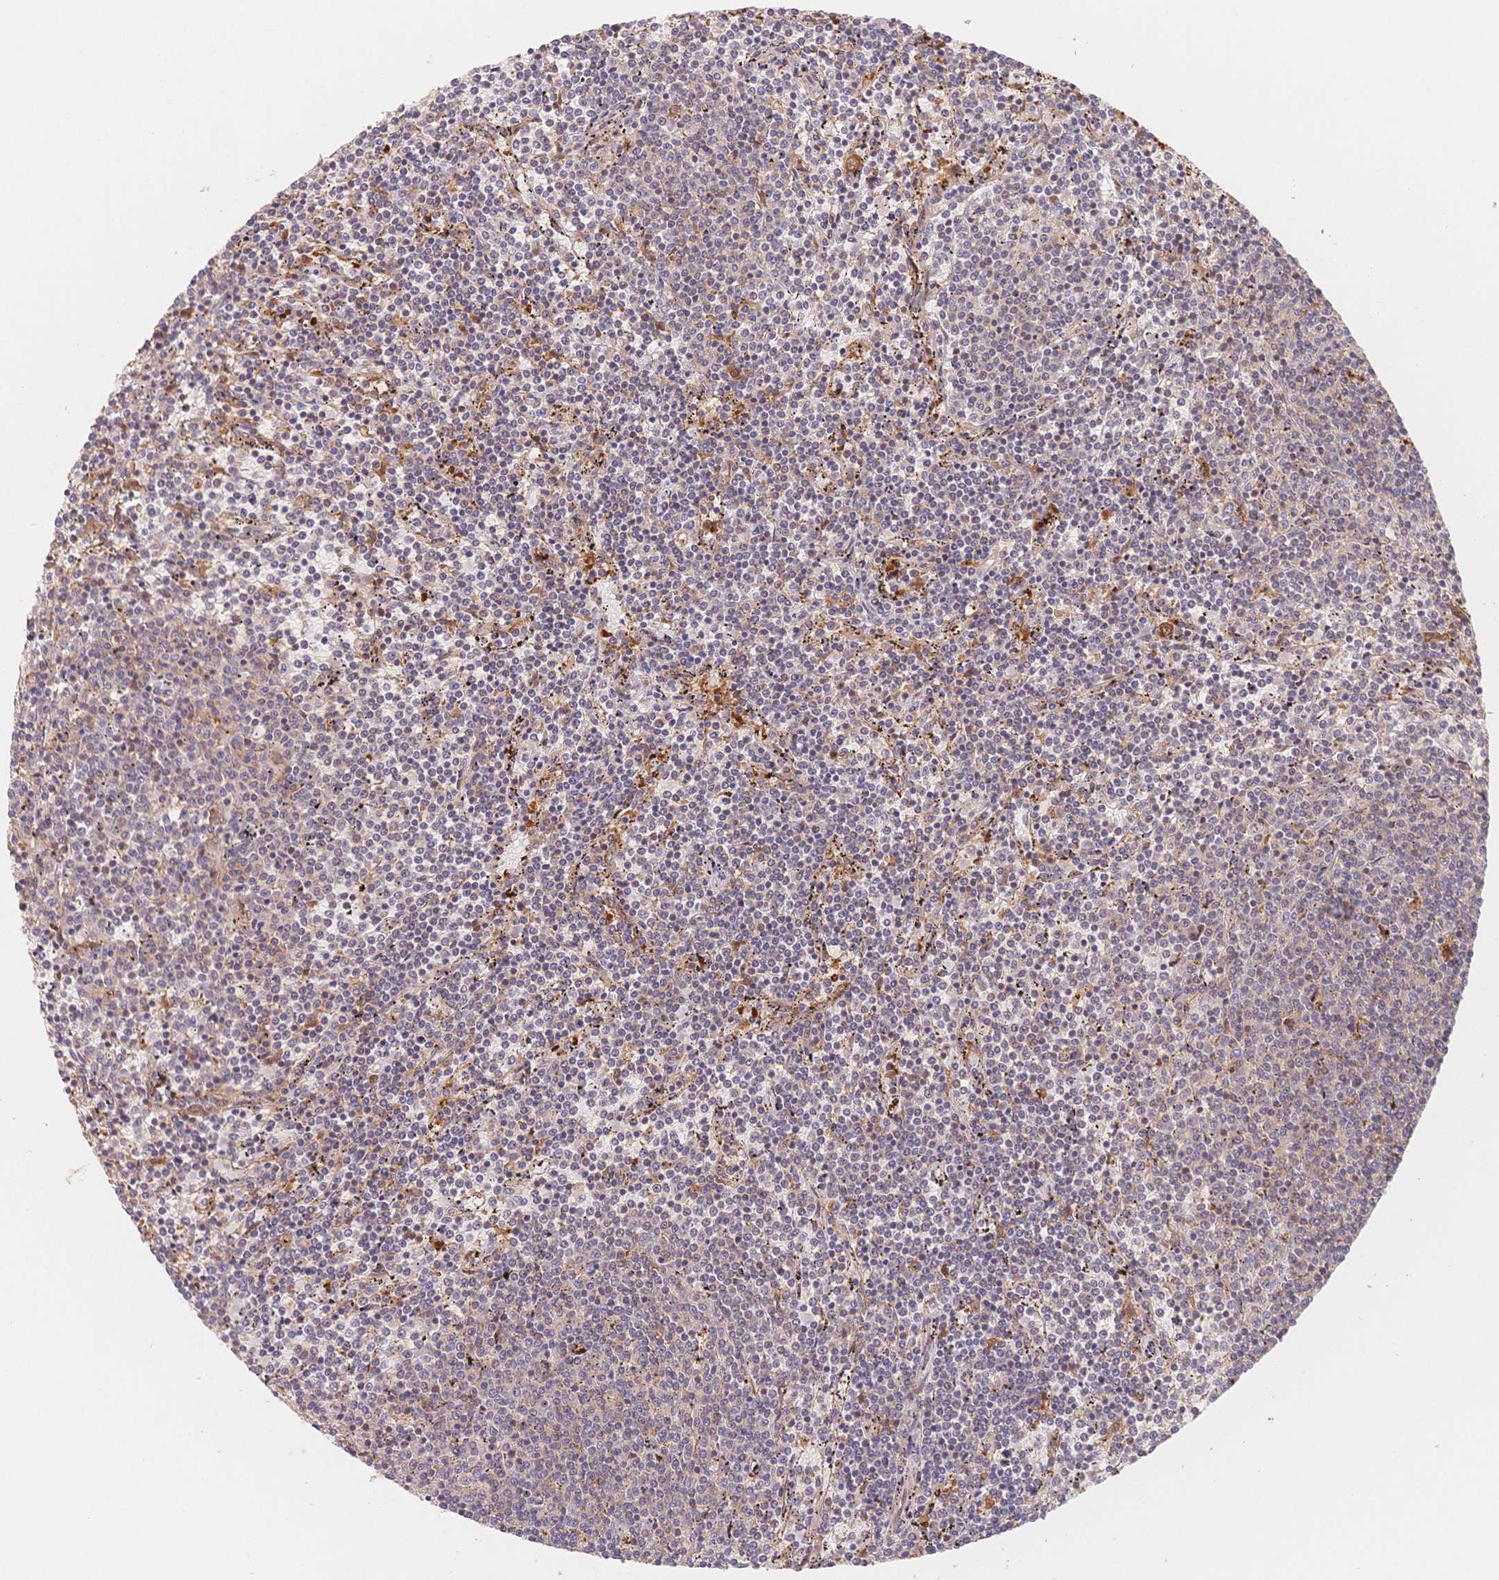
{"staining": {"intensity": "negative", "quantity": "none", "location": "none"}, "tissue": "lymphoma", "cell_type": "Tumor cells", "image_type": "cancer", "snomed": [{"axis": "morphology", "description": "Malignant lymphoma, non-Hodgkin's type, Low grade"}, {"axis": "topography", "description": "Spleen"}], "caption": "Immunohistochemistry (IHC) of lymphoma shows no staining in tumor cells.", "gene": "C12orf75", "patient": {"sex": "female", "age": 50}}